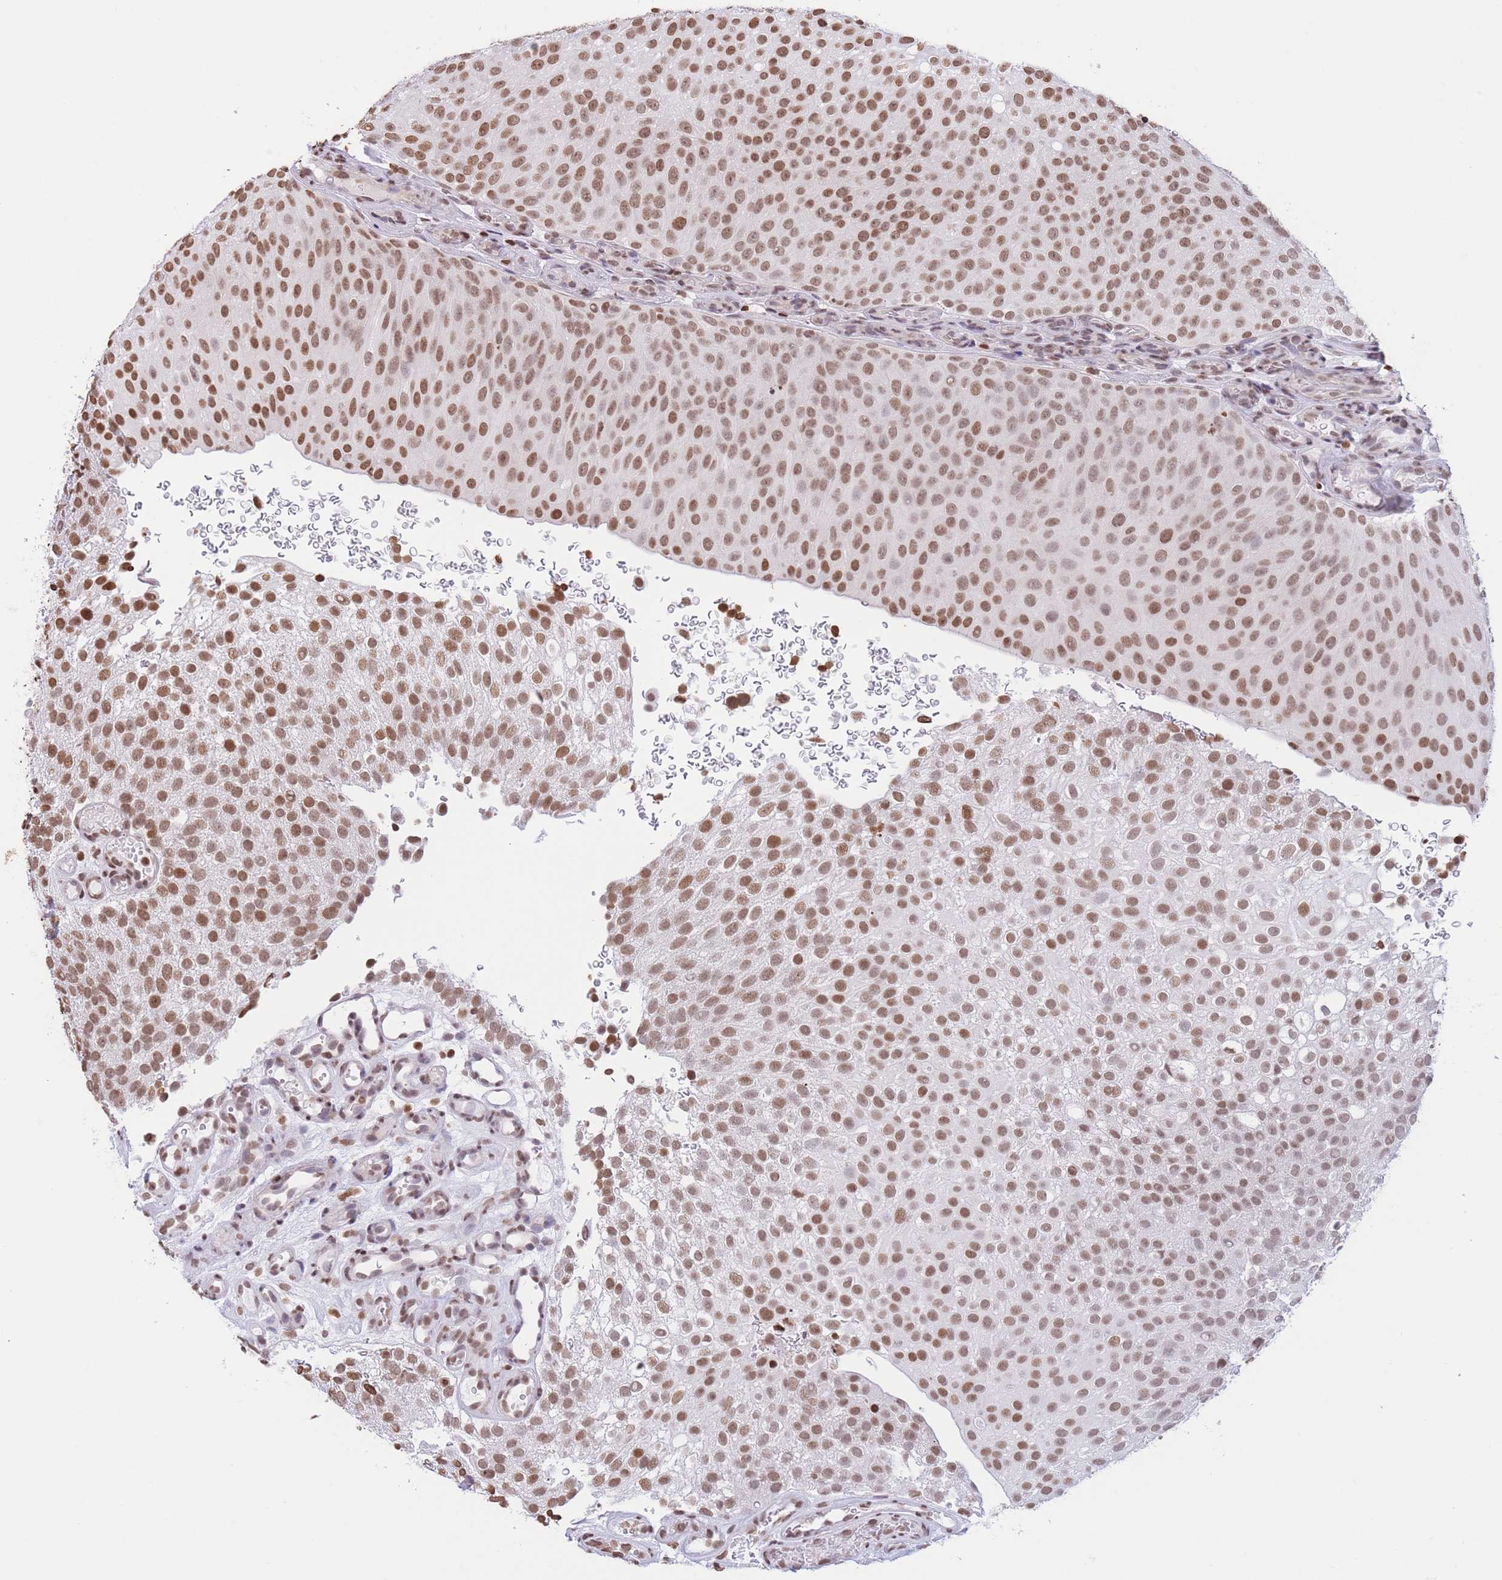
{"staining": {"intensity": "moderate", "quantity": ">75%", "location": "nuclear"}, "tissue": "urothelial cancer", "cell_type": "Tumor cells", "image_type": "cancer", "snomed": [{"axis": "morphology", "description": "Urothelial carcinoma, Low grade"}, {"axis": "topography", "description": "Urinary bladder"}], "caption": "Protein expression analysis of human urothelial cancer reveals moderate nuclear expression in about >75% of tumor cells.", "gene": "H2BC11", "patient": {"sex": "male", "age": 78}}